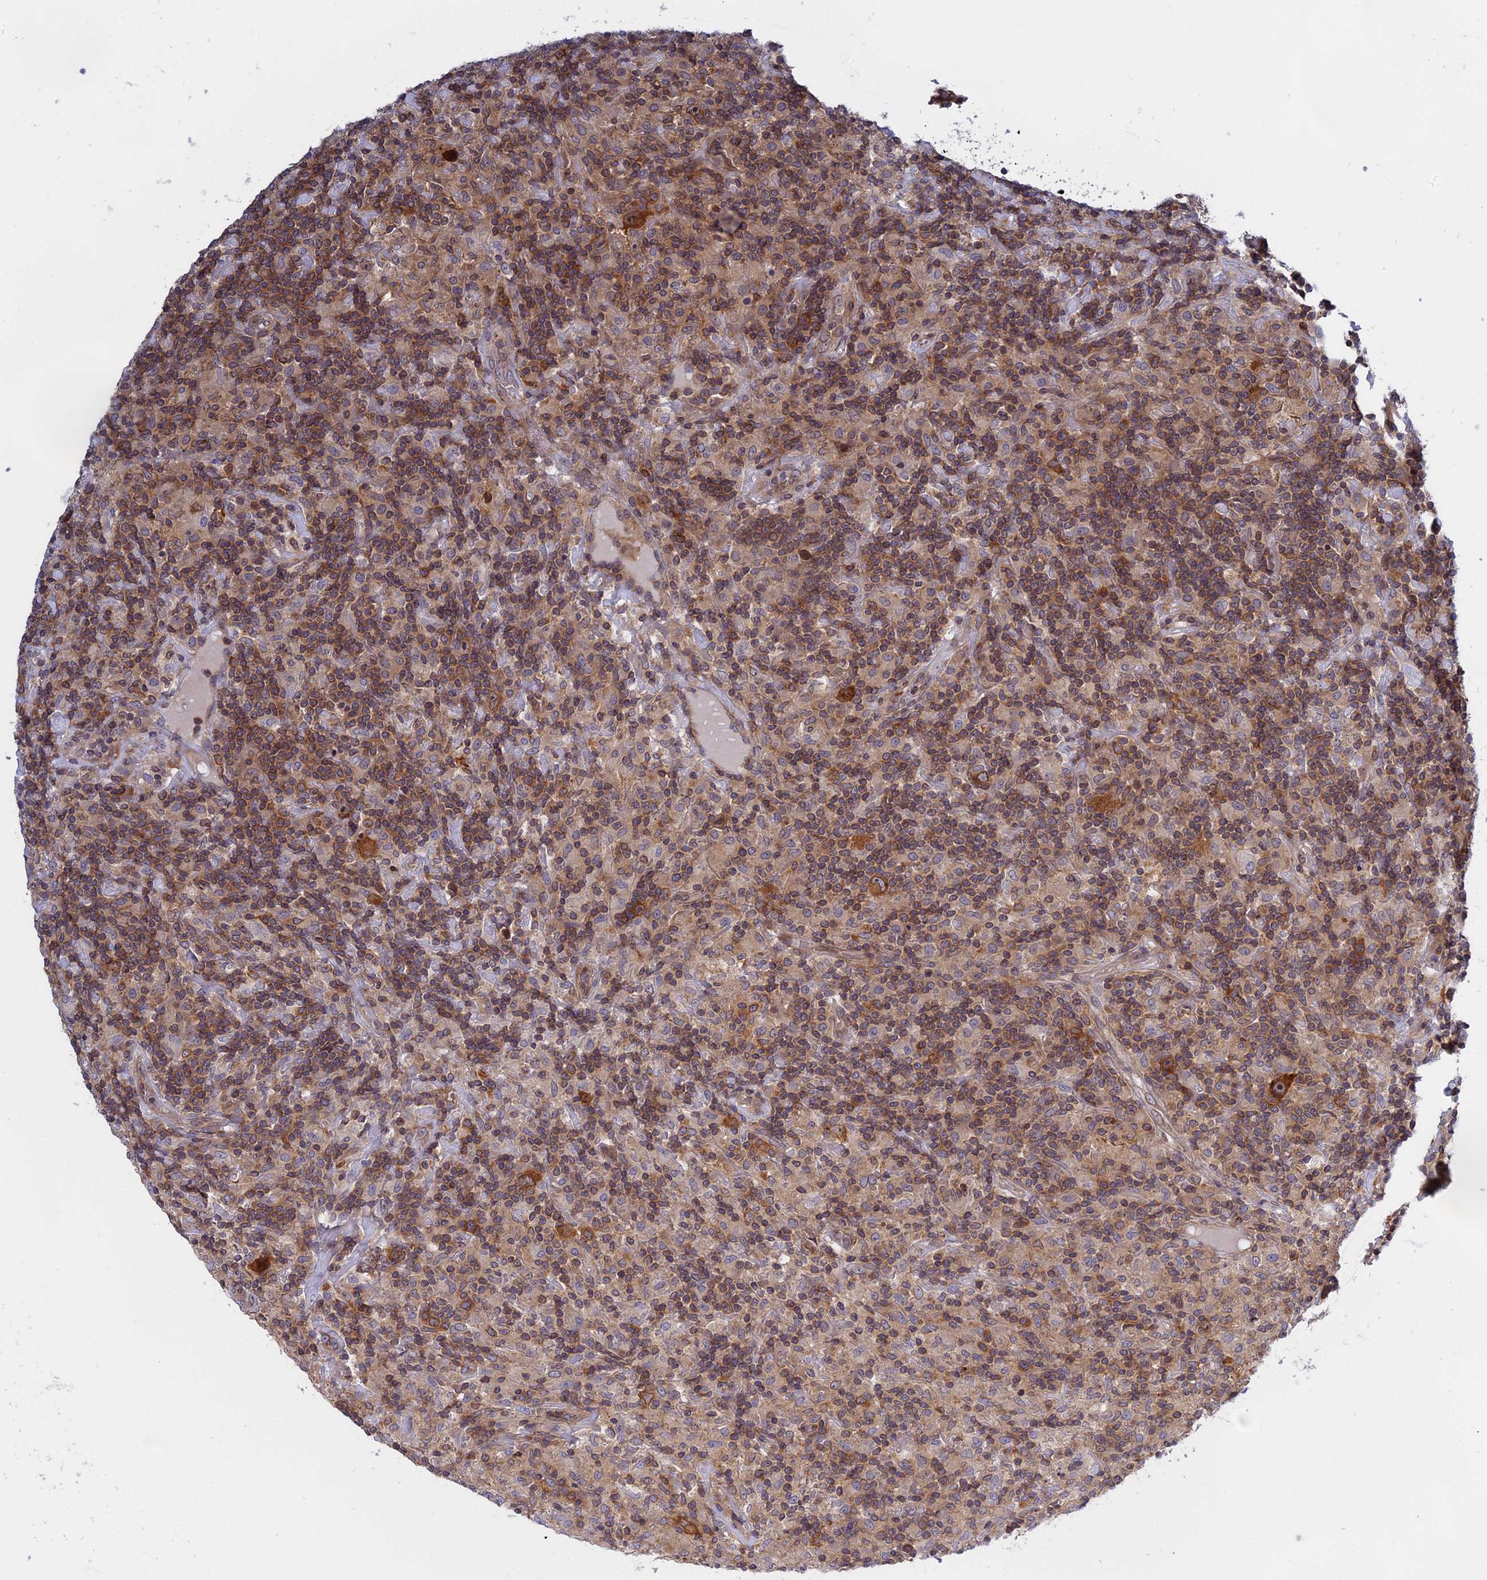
{"staining": {"intensity": "strong", "quantity": ">75%", "location": "cytoplasmic/membranous"}, "tissue": "lymphoma", "cell_type": "Tumor cells", "image_type": "cancer", "snomed": [{"axis": "morphology", "description": "Hodgkin's disease, NOS"}, {"axis": "topography", "description": "Lymph node"}], "caption": "Immunohistochemical staining of human Hodgkin's disease shows strong cytoplasmic/membranous protein staining in approximately >75% of tumor cells. The staining was performed using DAB to visualize the protein expression in brown, while the nuclei were stained in blue with hematoxylin (Magnification: 20x).", "gene": "NAA10", "patient": {"sex": "male", "age": 70}}